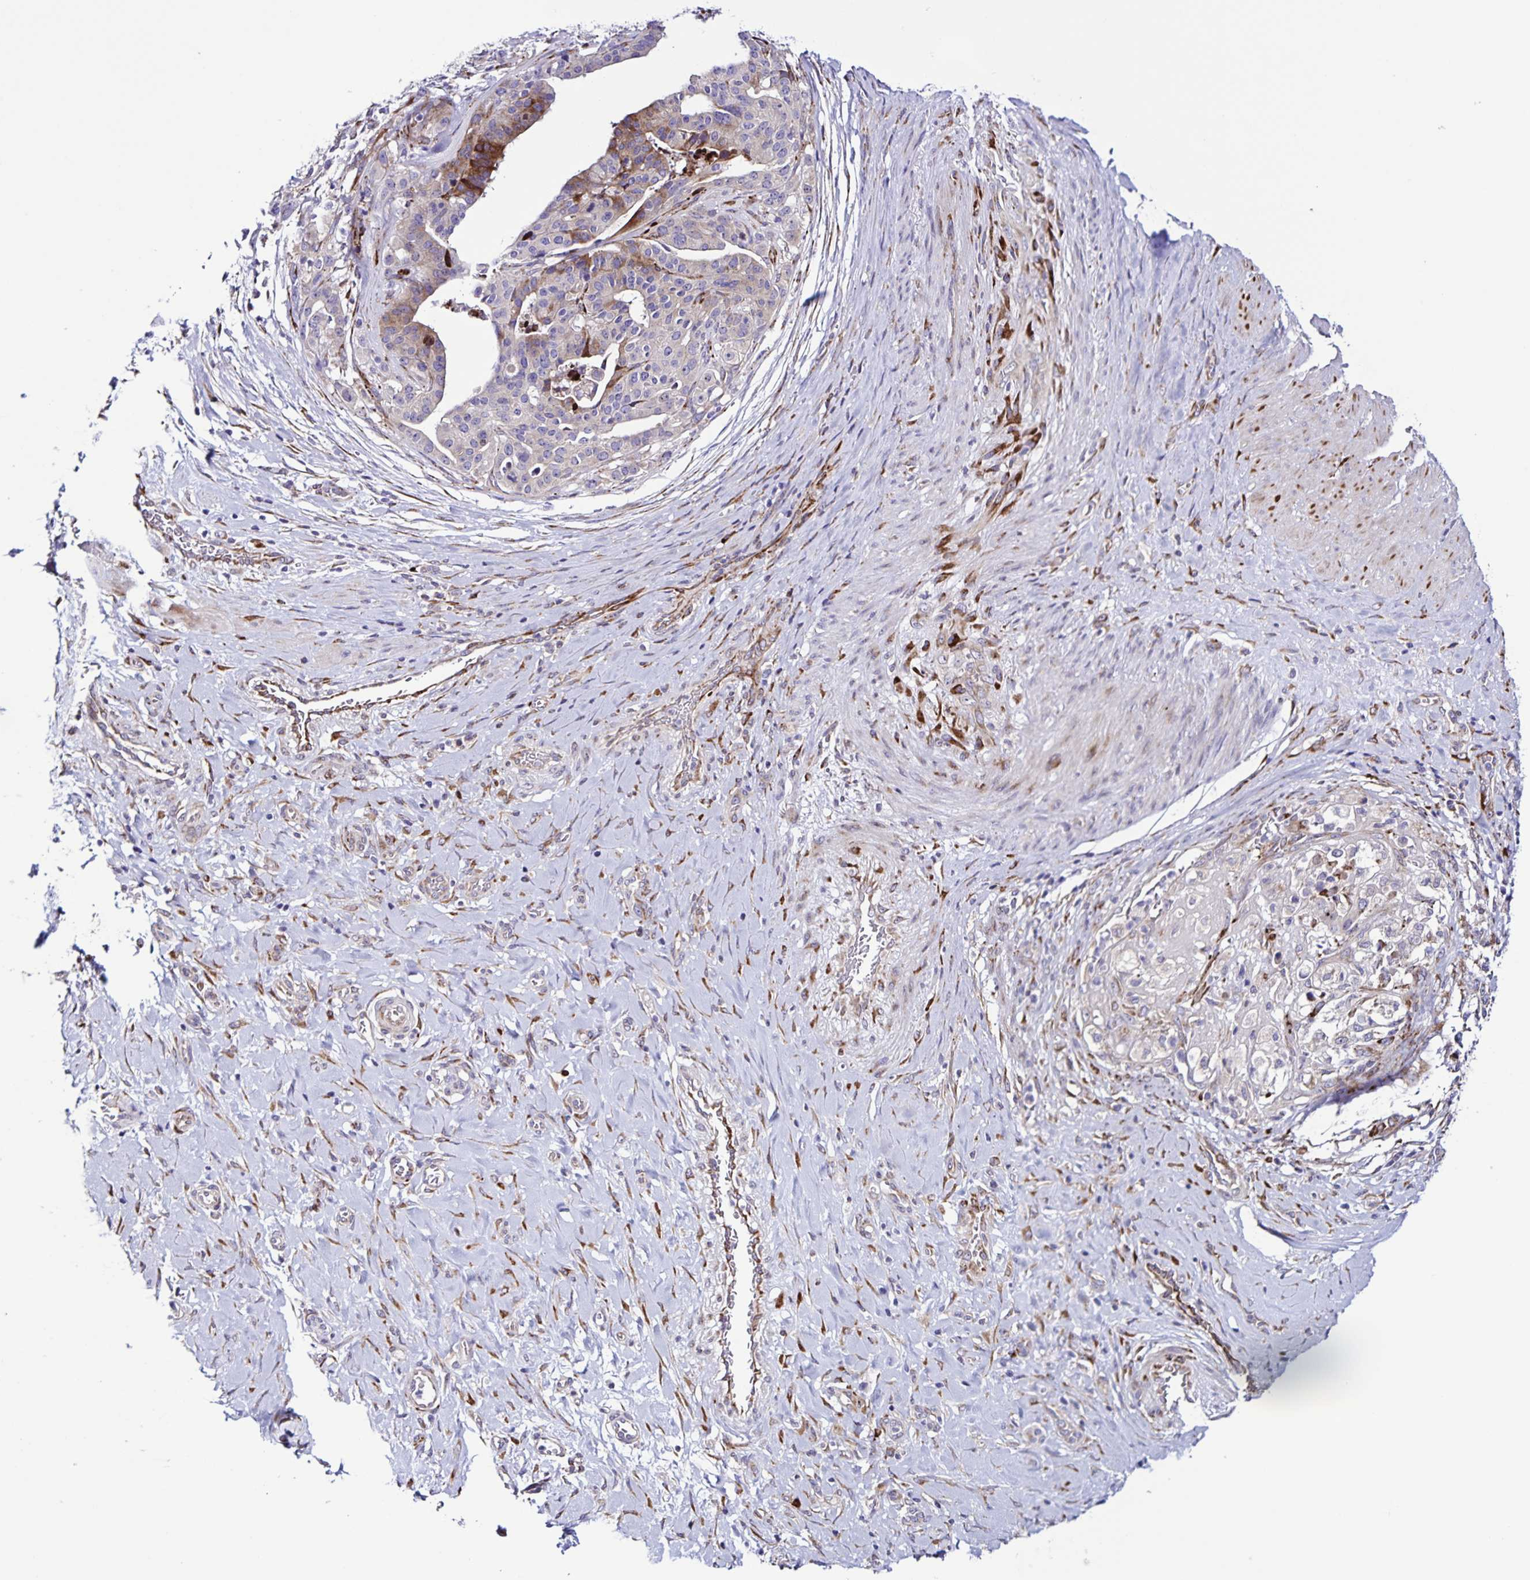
{"staining": {"intensity": "moderate", "quantity": "<25%", "location": "cytoplasmic/membranous"}, "tissue": "stomach cancer", "cell_type": "Tumor cells", "image_type": "cancer", "snomed": [{"axis": "morphology", "description": "Adenocarcinoma, NOS"}, {"axis": "topography", "description": "Stomach"}], "caption": "A low amount of moderate cytoplasmic/membranous staining is identified in approximately <25% of tumor cells in stomach cancer (adenocarcinoma) tissue. (DAB = brown stain, brightfield microscopy at high magnification).", "gene": "OSBPL5", "patient": {"sex": "male", "age": 48}}